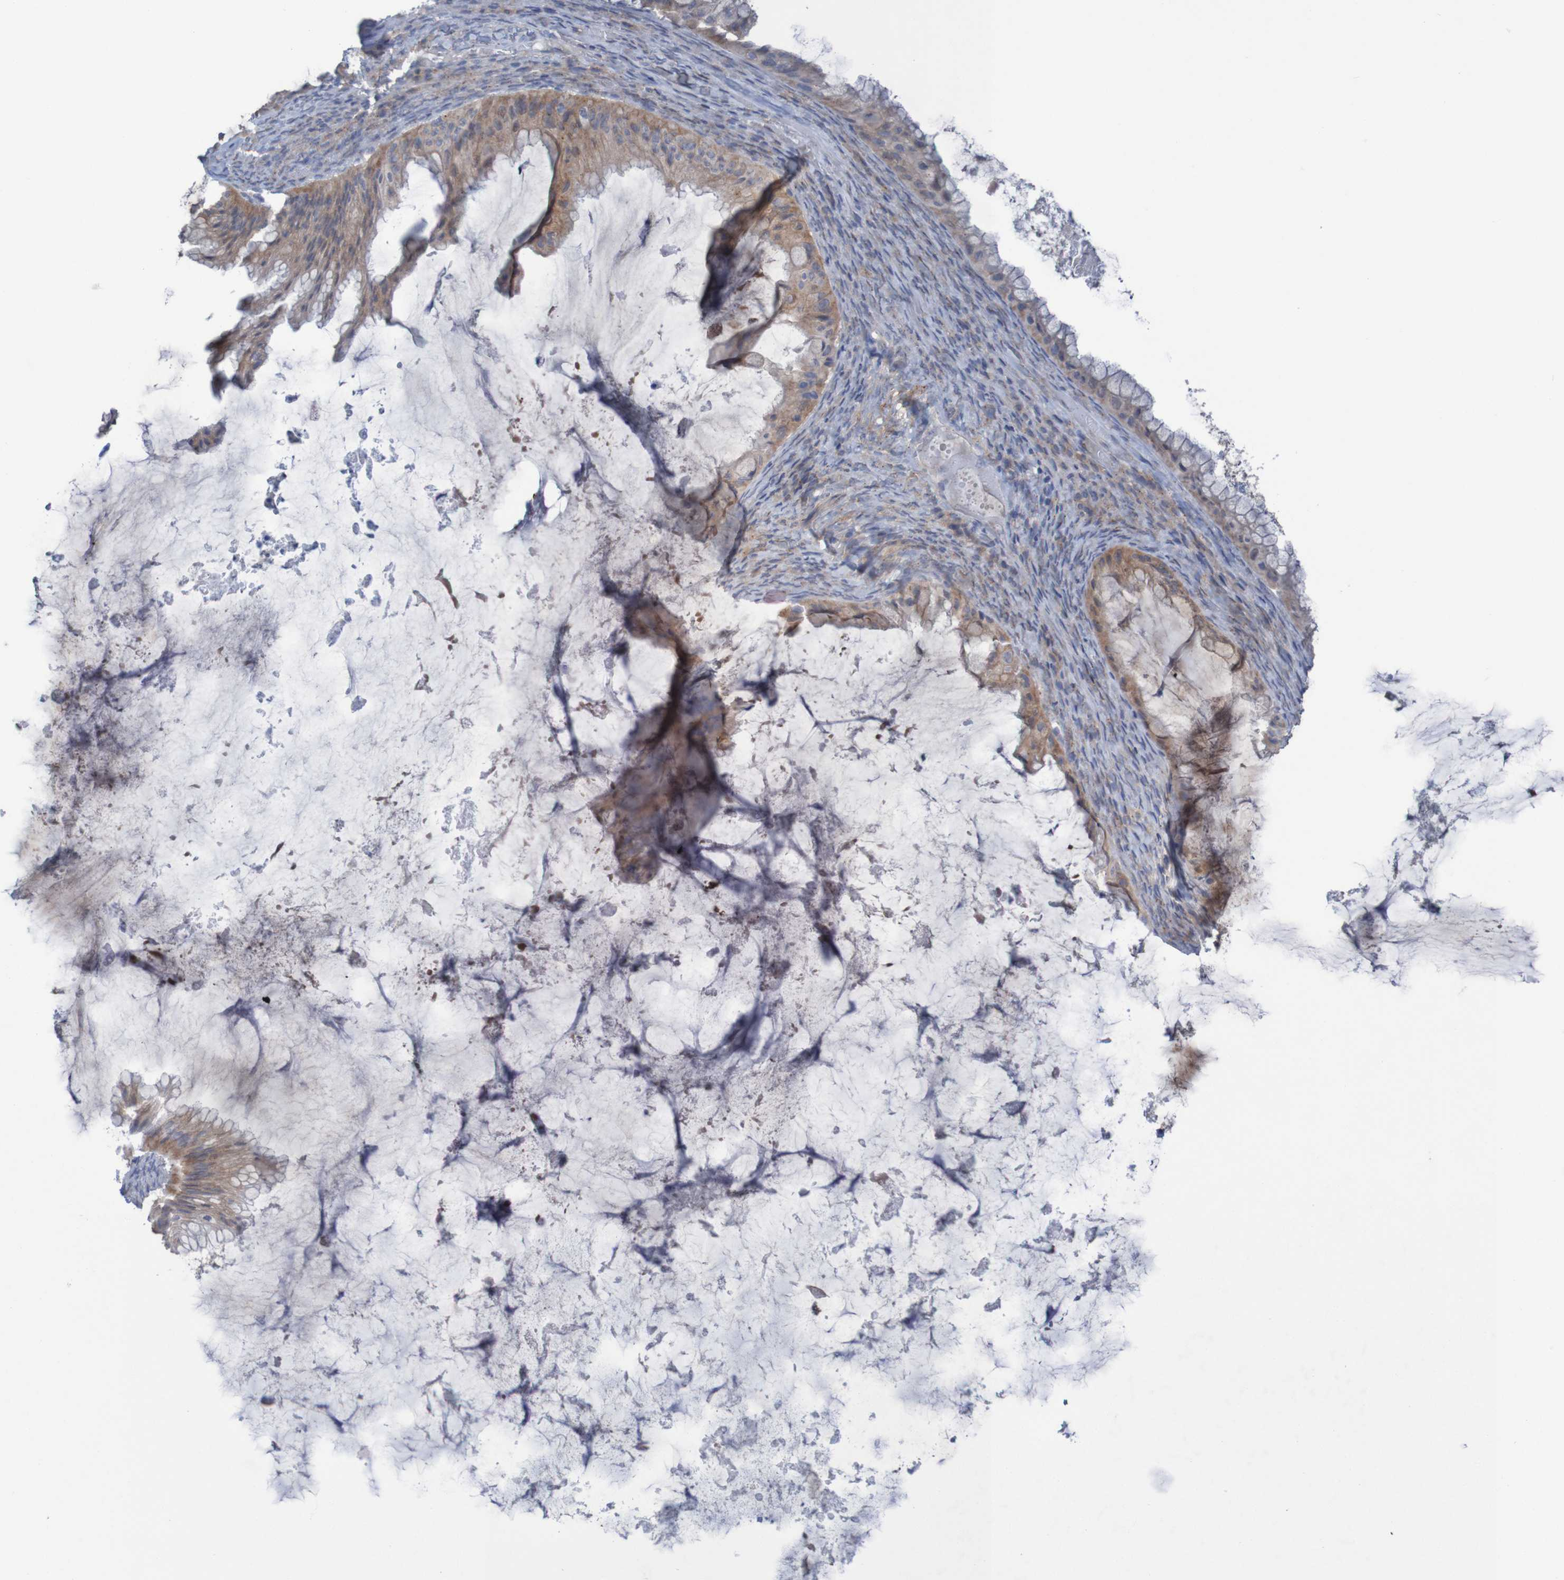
{"staining": {"intensity": "moderate", "quantity": ">75%", "location": "cytoplasmic/membranous"}, "tissue": "ovarian cancer", "cell_type": "Tumor cells", "image_type": "cancer", "snomed": [{"axis": "morphology", "description": "Cystadenocarcinoma, mucinous, NOS"}, {"axis": "topography", "description": "Ovary"}], "caption": "This is a photomicrograph of immunohistochemistry (IHC) staining of ovarian cancer, which shows moderate expression in the cytoplasmic/membranous of tumor cells.", "gene": "ANGPT4", "patient": {"sex": "female", "age": 61}}